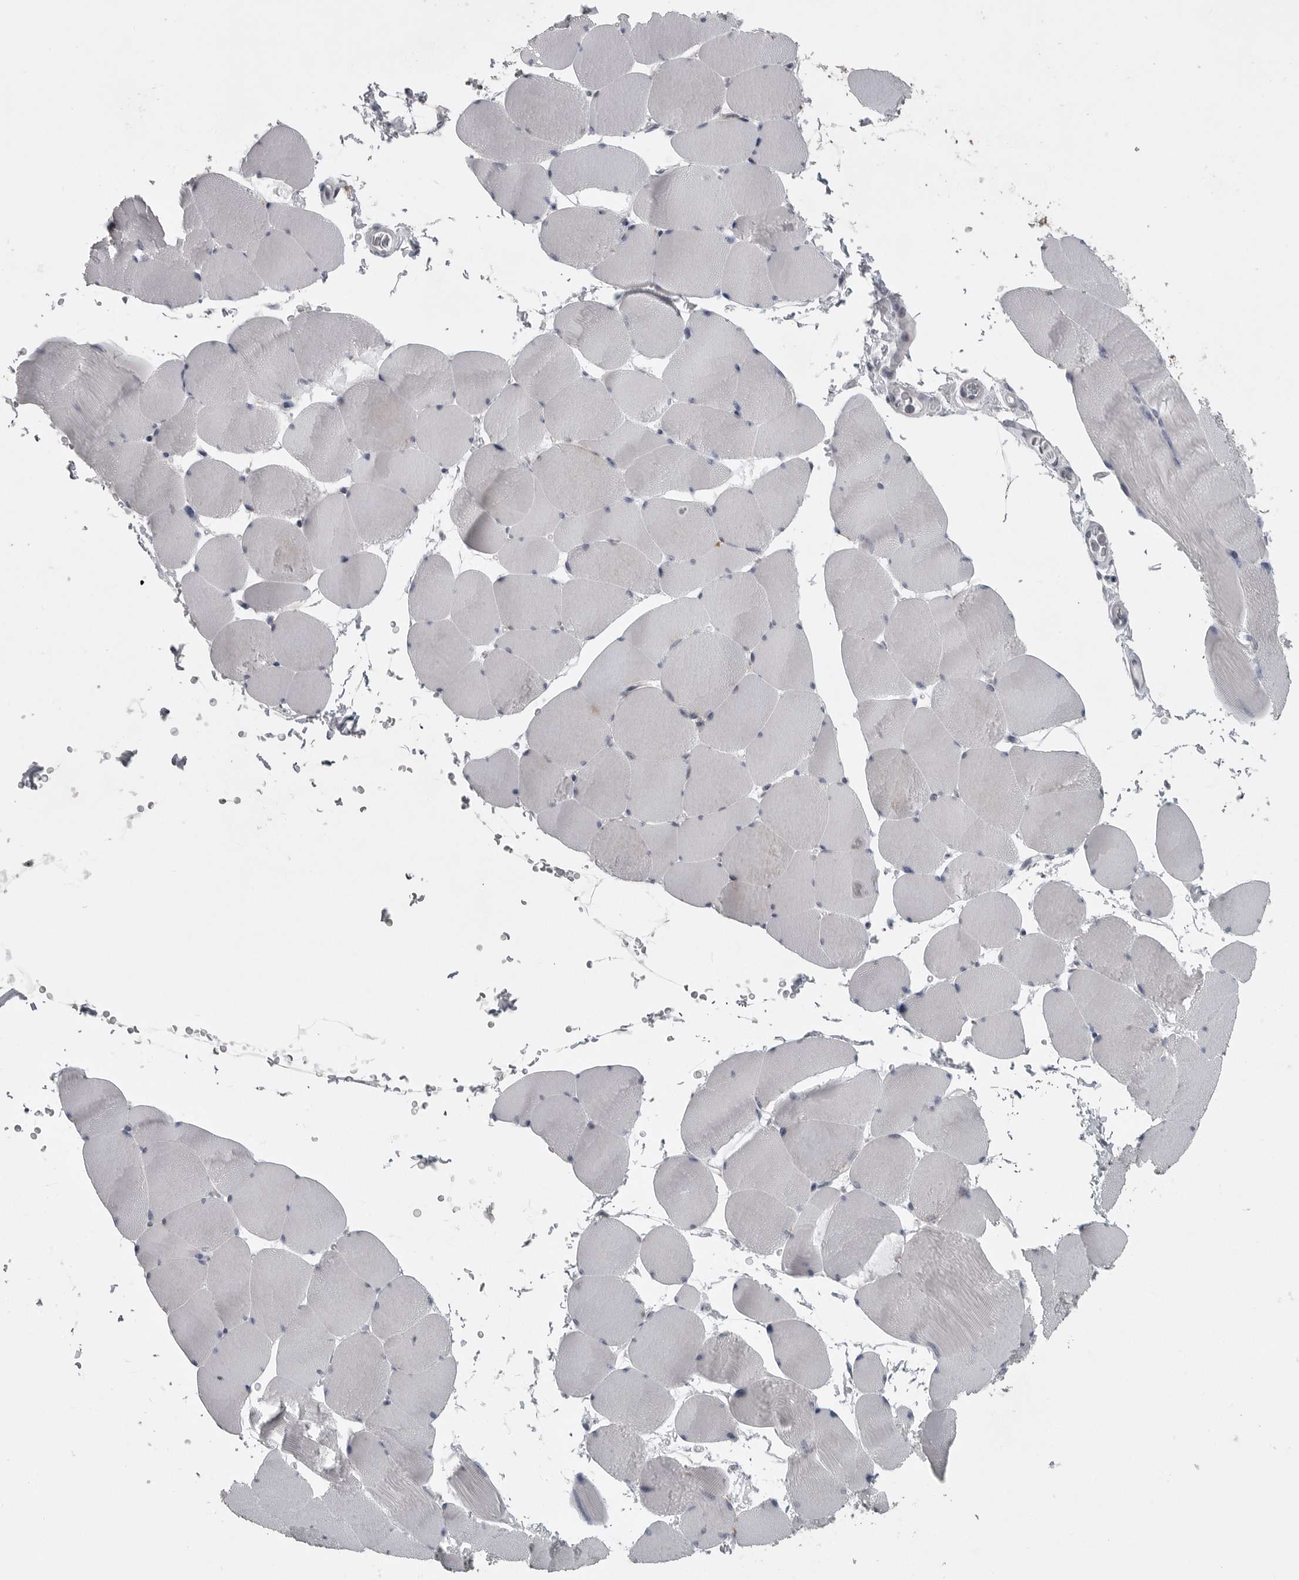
{"staining": {"intensity": "negative", "quantity": "none", "location": "none"}, "tissue": "skeletal muscle", "cell_type": "Myocytes", "image_type": "normal", "snomed": [{"axis": "morphology", "description": "Normal tissue, NOS"}, {"axis": "topography", "description": "Skeletal muscle"}], "caption": "Photomicrograph shows no significant protein staining in myocytes of unremarkable skeletal muscle. The staining was performed using DAB (3,3'-diaminobenzidine) to visualize the protein expression in brown, while the nuclei were stained in blue with hematoxylin (Magnification: 20x).", "gene": "PHF13", "patient": {"sex": "male", "age": 62}}